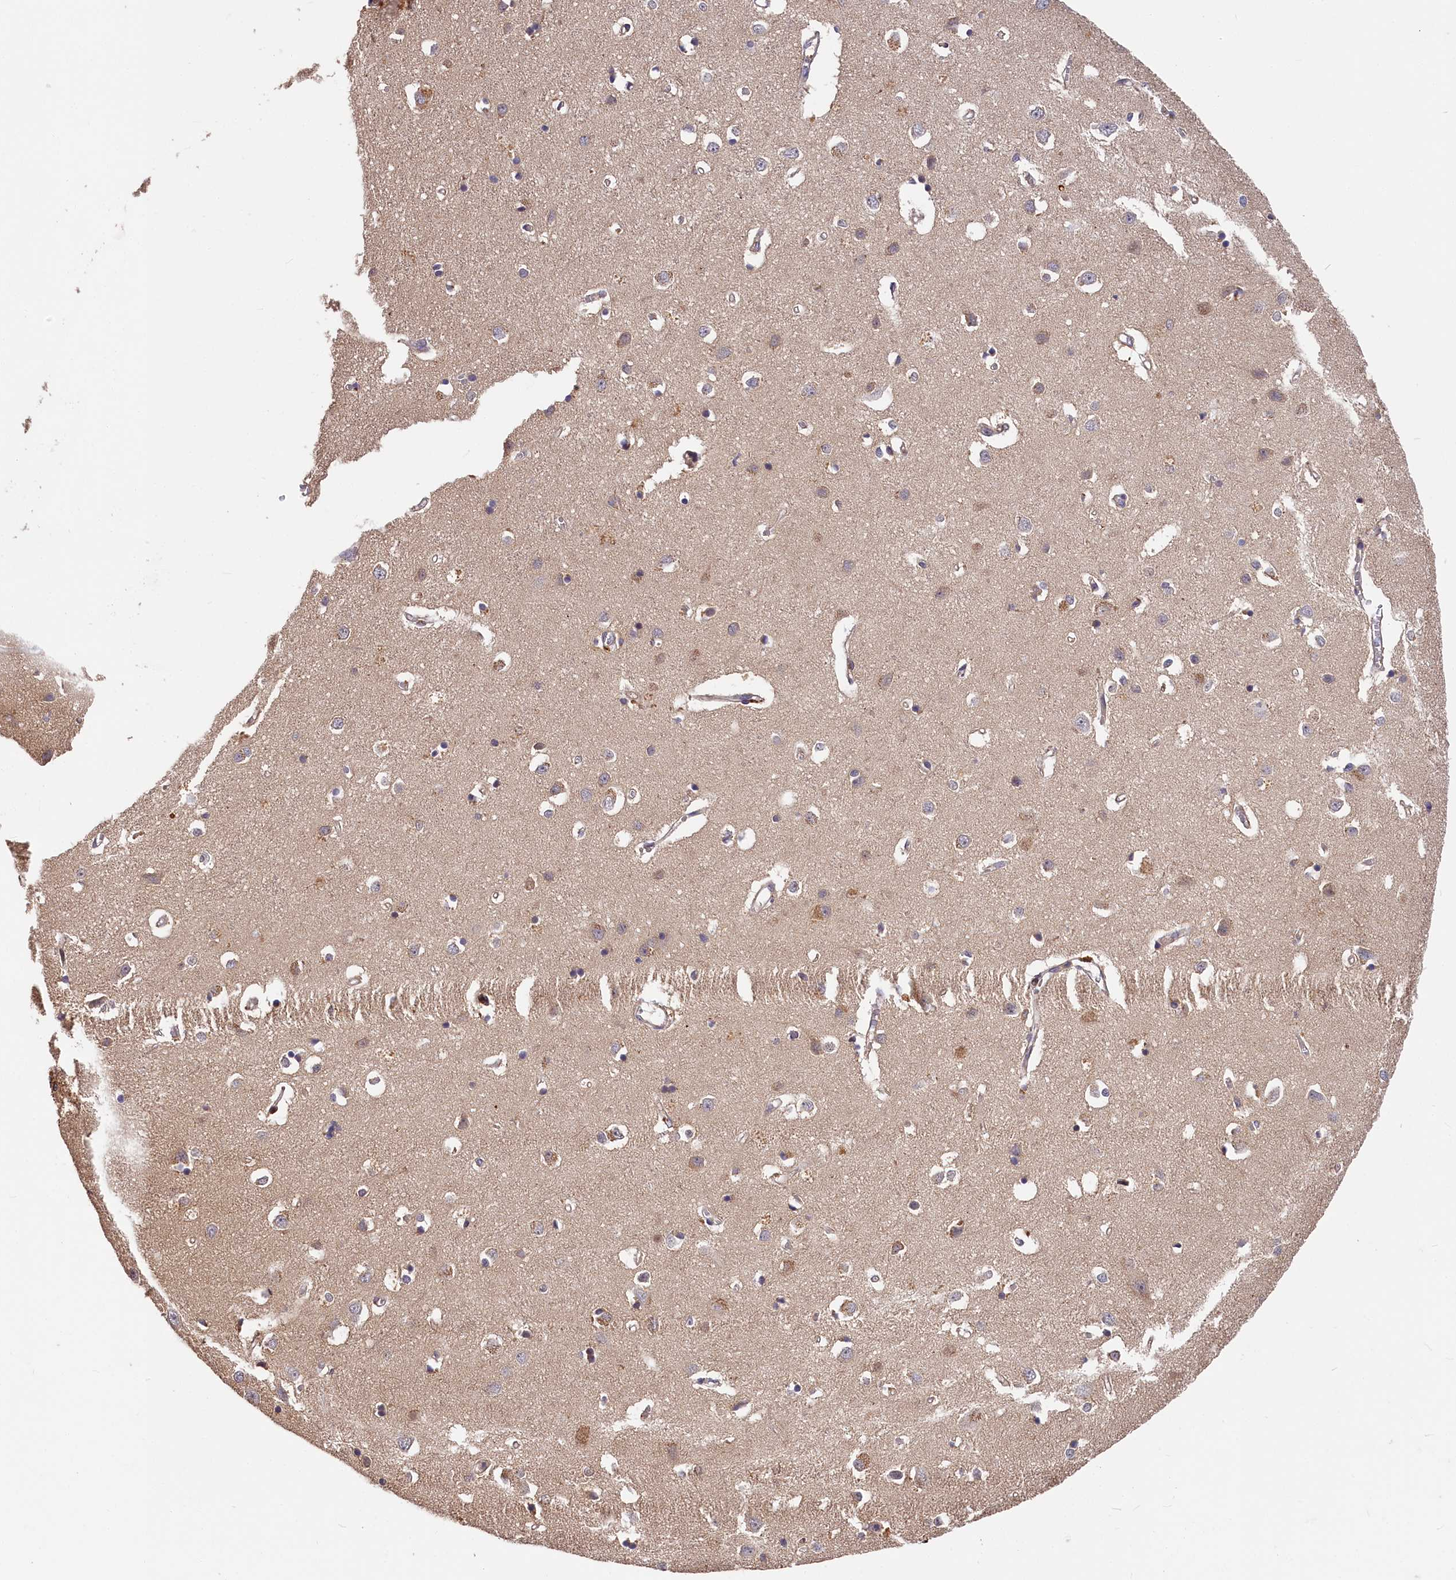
{"staining": {"intensity": "negative", "quantity": "none", "location": "none"}, "tissue": "cerebral cortex", "cell_type": "Endothelial cells", "image_type": "normal", "snomed": [{"axis": "morphology", "description": "Normal tissue, NOS"}, {"axis": "topography", "description": "Cerebral cortex"}], "caption": "This histopathology image is of unremarkable cerebral cortex stained with immunohistochemistry (IHC) to label a protein in brown with the nuclei are counter-stained blue. There is no staining in endothelial cells. (Stains: DAB (3,3'-diaminobenzidine) immunohistochemistry (IHC) with hematoxylin counter stain, Microscopy: brightfield microscopy at high magnification).", "gene": "ITIH1", "patient": {"sex": "female", "age": 64}}